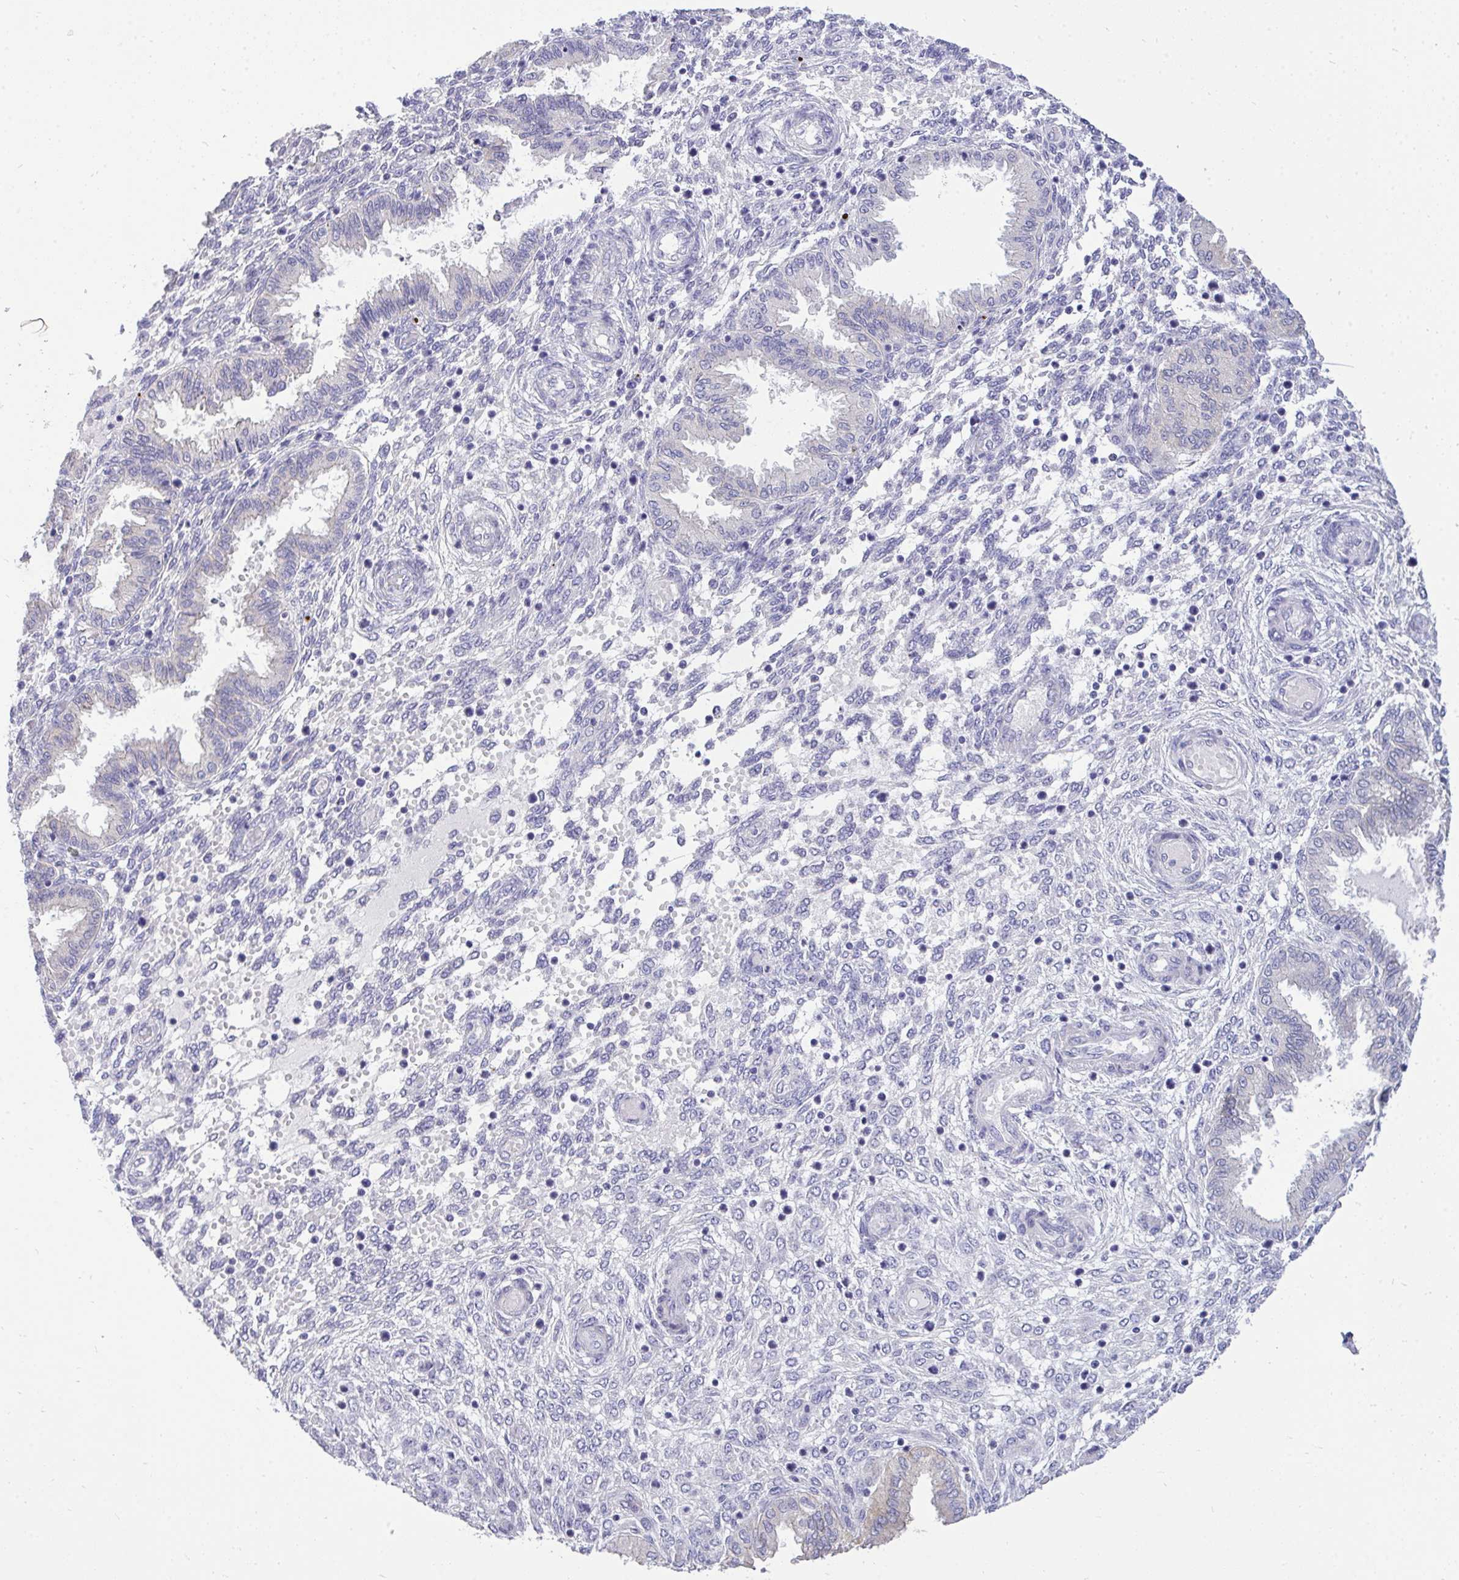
{"staining": {"intensity": "negative", "quantity": "none", "location": "none"}, "tissue": "endometrium", "cell_type": "Cells in endometrial stroma", "image_type": "normal", "snomed": [{"axis": "morphology", "description": "Normal tissue, NOS"}, {"axis": "topography", "description": "Endometrium"}], "caption": "Immunohistochemical staining of unremarkable endometrium reveals no significant positivity in cells in endometrial stroma. (DAB (3,3'-diaminobenzidine) immunohistochemistry with hematoxylin counter stain).", "gene": "VGLL3", "patient": {"sex": "female", "age": 33}}